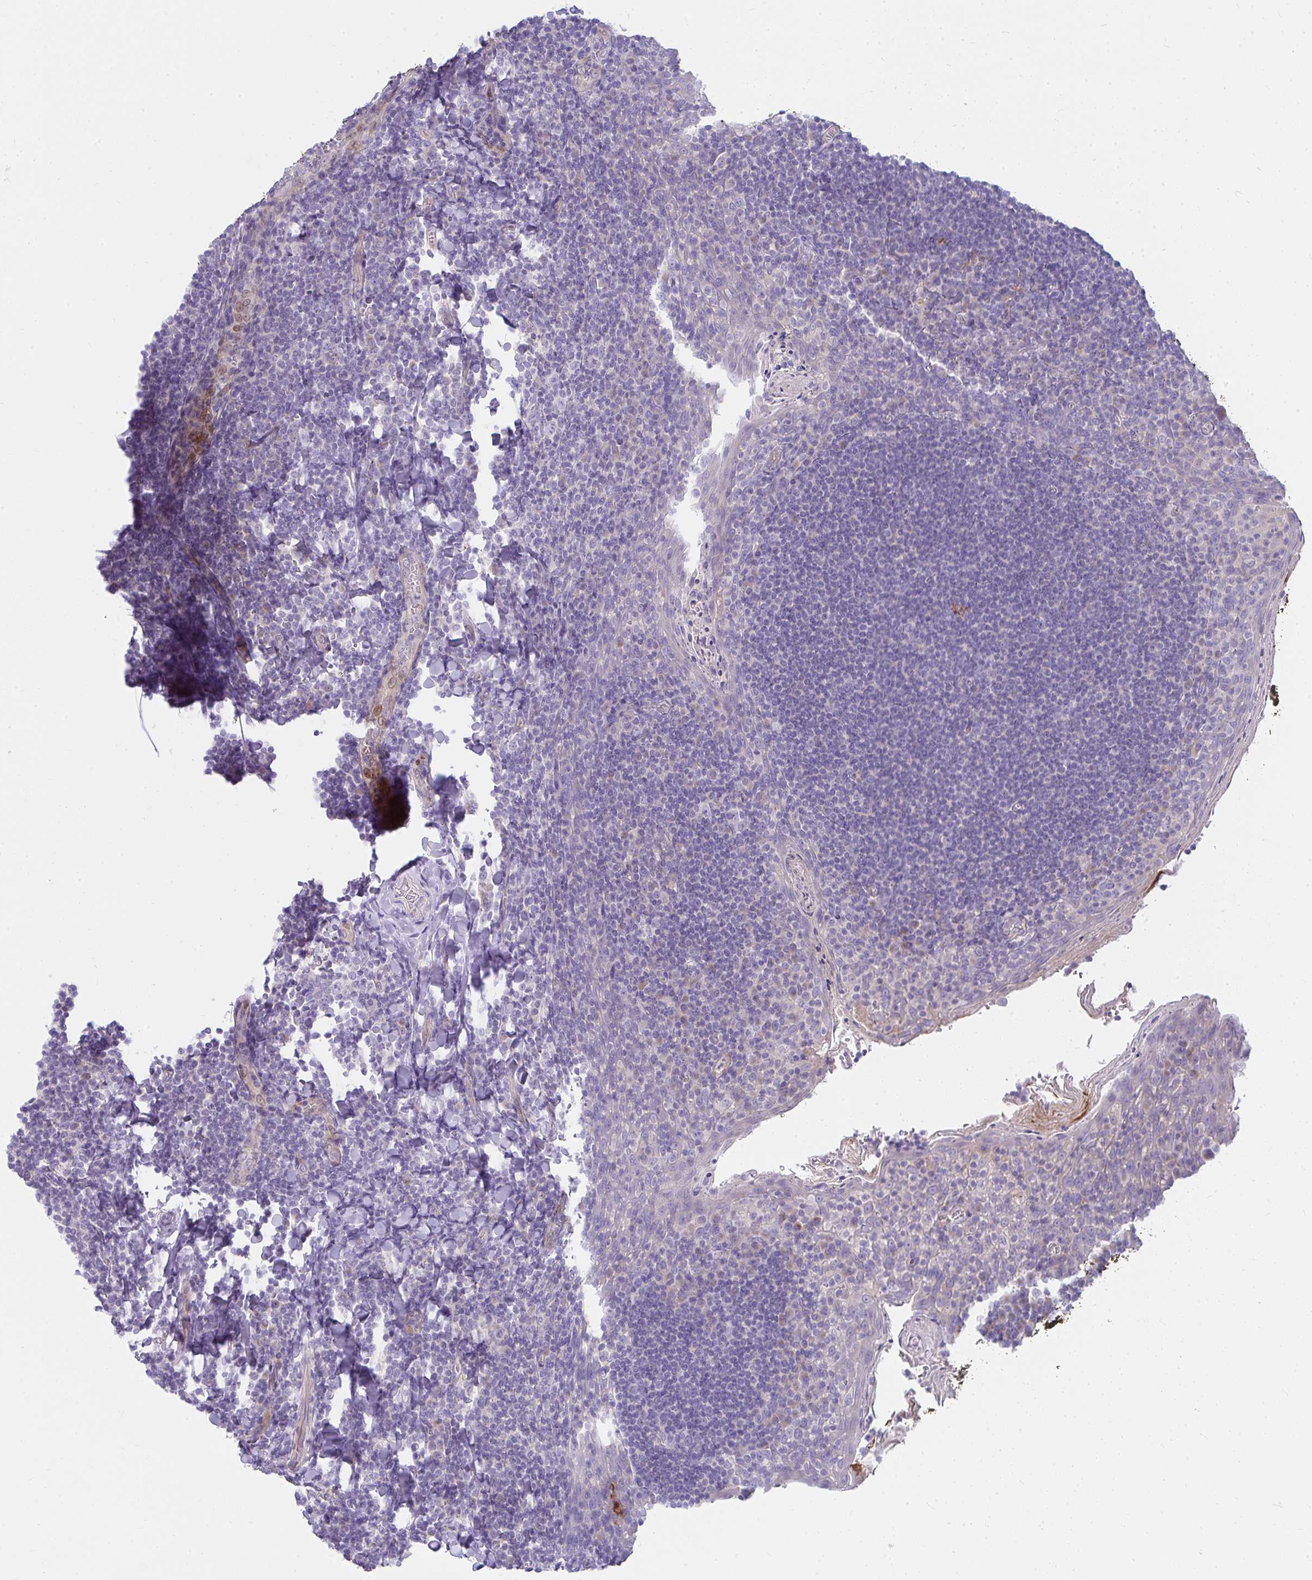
{"staining": {"intensity": "negative", "quantity": "none", "location": "none"}, "tissue": "tonsil", "cell_type": "Germinal center cells", "image_type": "normal", "snomed": [{"axis": "morphology", "description": "Normal tissue, NOS"}, {"axis": "topography", "description": "Tonsil"}], "caption": "This image is of normal tonsil stained with IHC to label a protein in brown with the nuclei are counter-stained blue. There is no positivity in germinal center cells.", "gene": "LRRC36", "patient": {"sex": "male", "age": 27}}